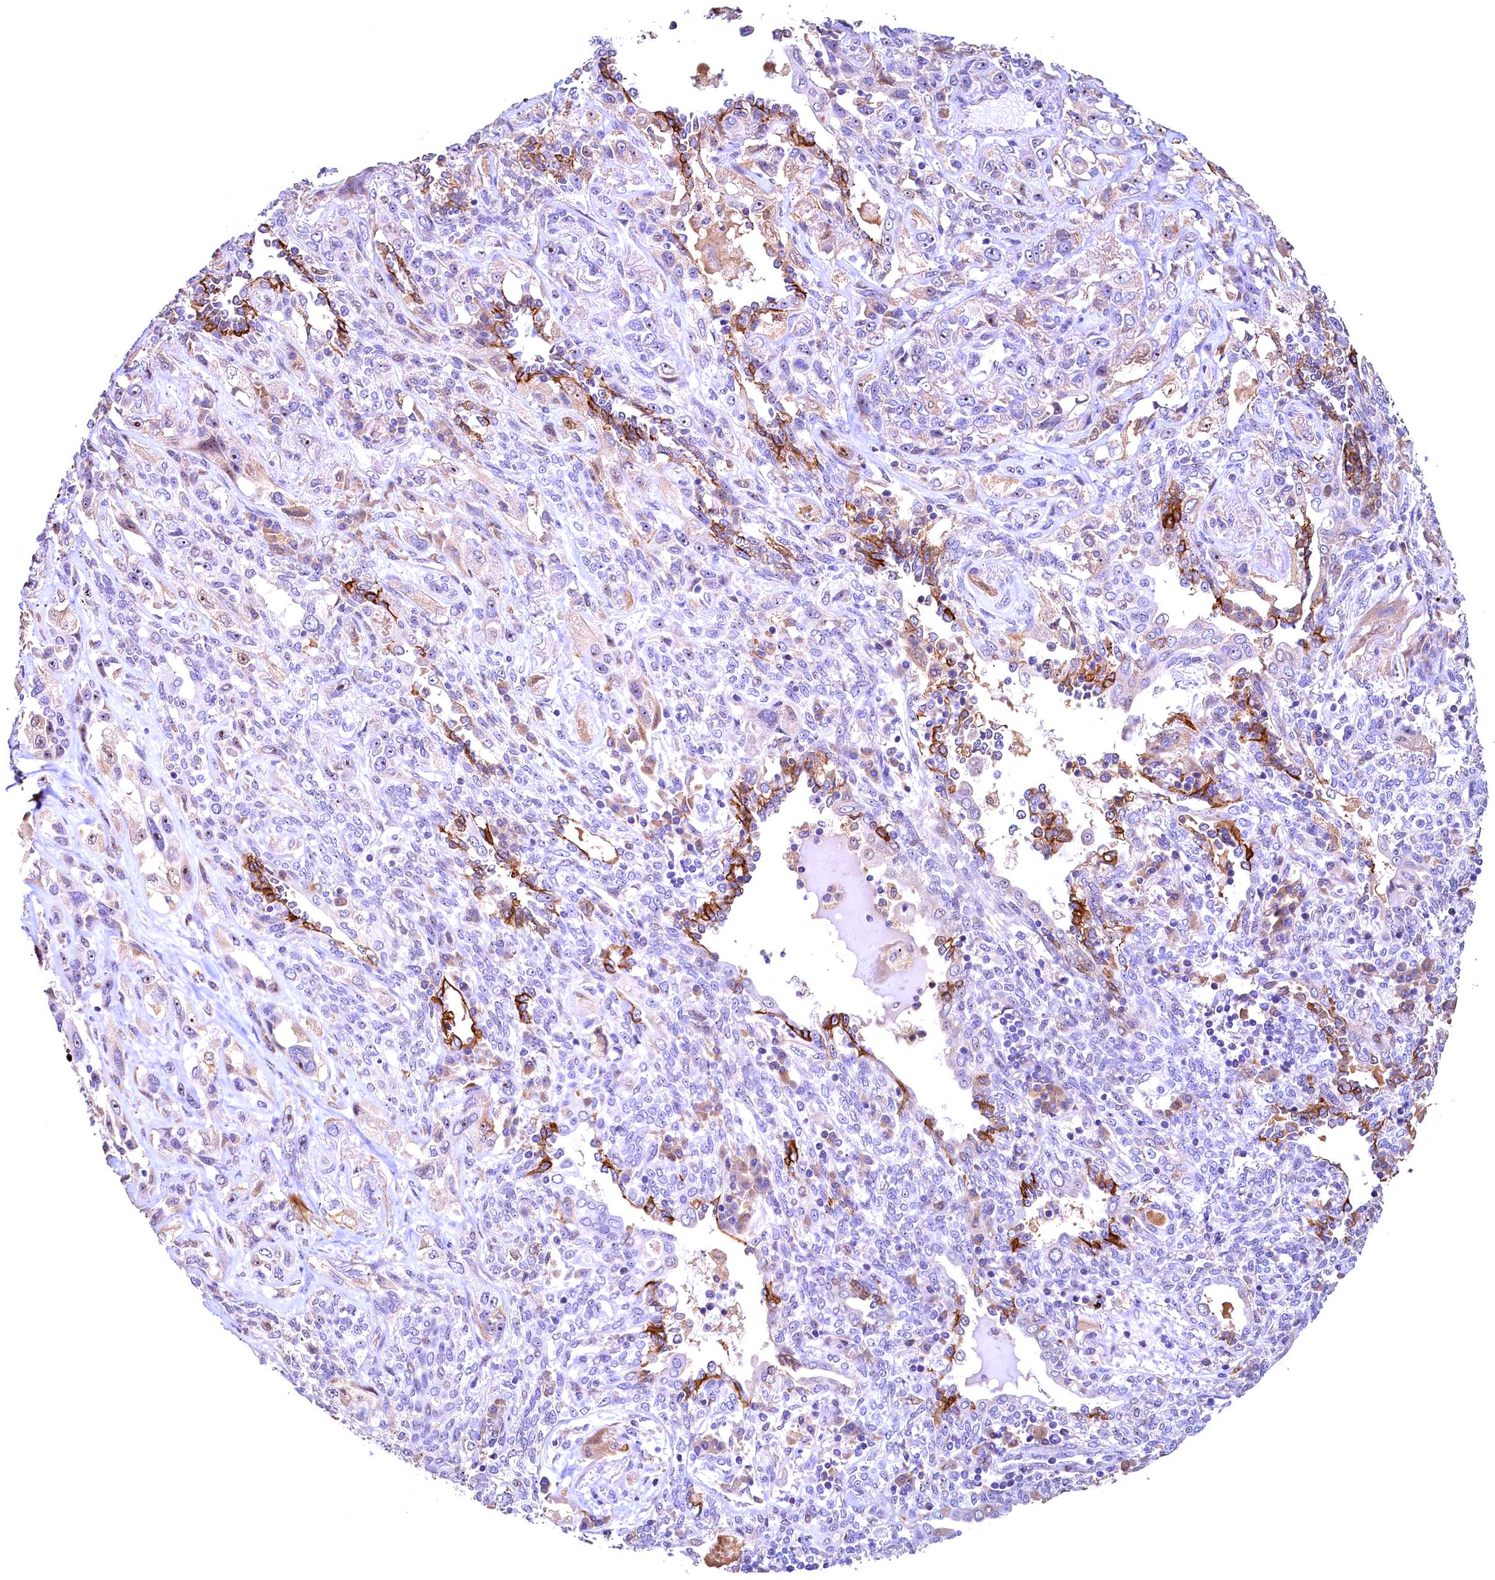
{"staining": {"intensity": "negative", "quantity": "none", "location": "none"}, "tissue": "lung cancer", "cell_type": "Tumor cells", "image_type": "cancer", "snomed": [{"axis": "morphology", "description": "Squamous cell carcinoma, NOS"}, {"axis": "topography", "description": "Lung"}], "caption": "An immunohistochemistry photomicrograph of squamous cell carcinoma (lung) is shown. There is no staining in tumor cells of squamous cell carcinoma (lung).", "gene": "LATS2", "patient": {"sex": "female", "age": 70}}